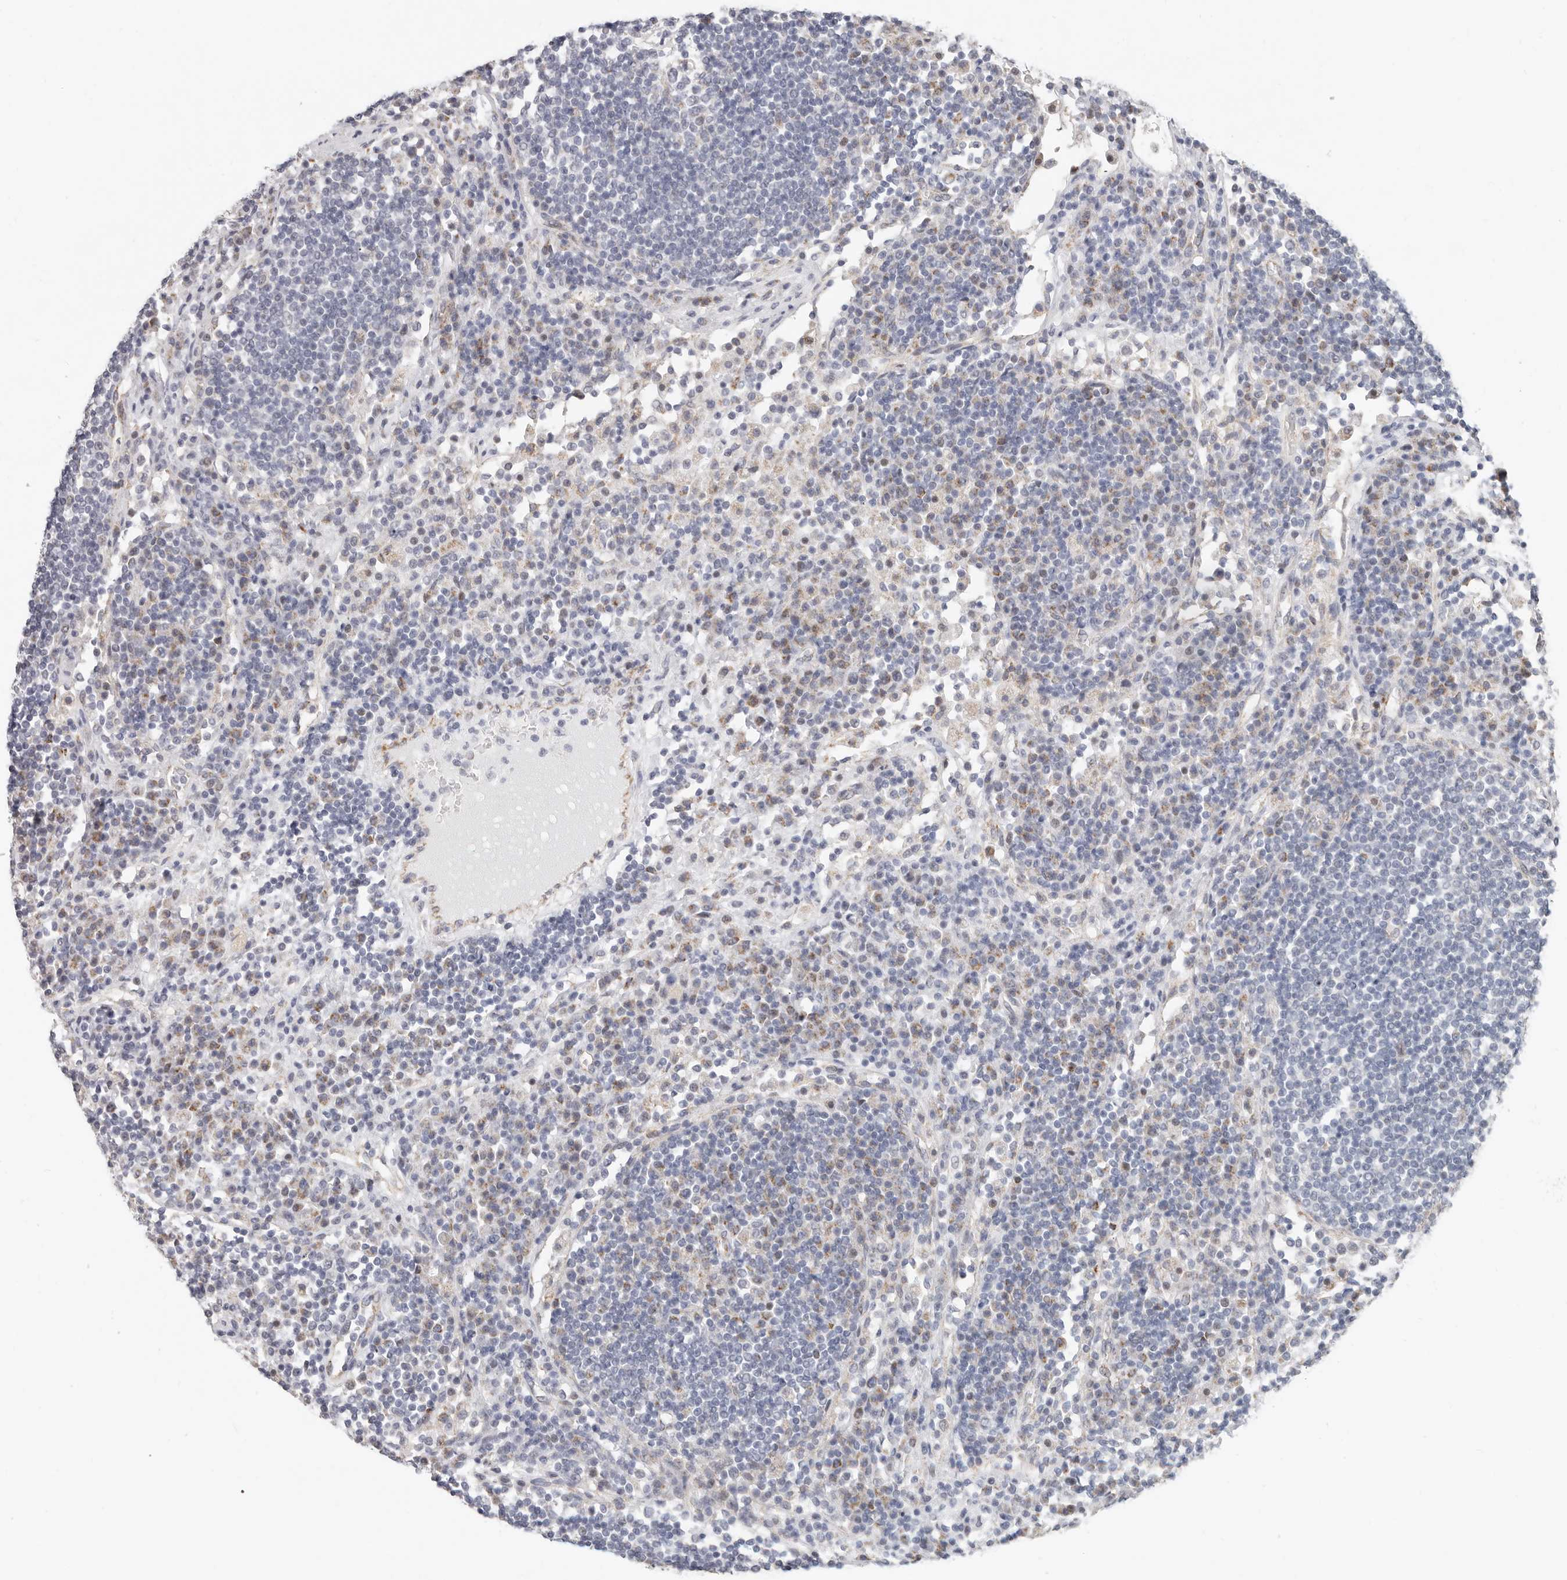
{"staining": {"intensity": "negative", "quantity": "none", "location": "none"}, "tissue": "lymph node", "cell_type": "Germinal center cells", "image_type": "normal", "snomed": [{"axis": "morphology", "description": "Normal tissue, NOS"}, {"axis": "topography", "description": "Lymph node"}], "caption": "High power microscopy histopathology image of an immunohistochemistry (IHC) histopathology image of unremarkable lymph node, revealing no significant staining in germinal center cells. Brightfield microscopy of IHC stained with DAB (3,3'-diaminobenzidine) (brown) and hematoxylin (blue), captured at high magnification.", "gene": "AFDN", "patient": {"sex": "female", "age": 53}}